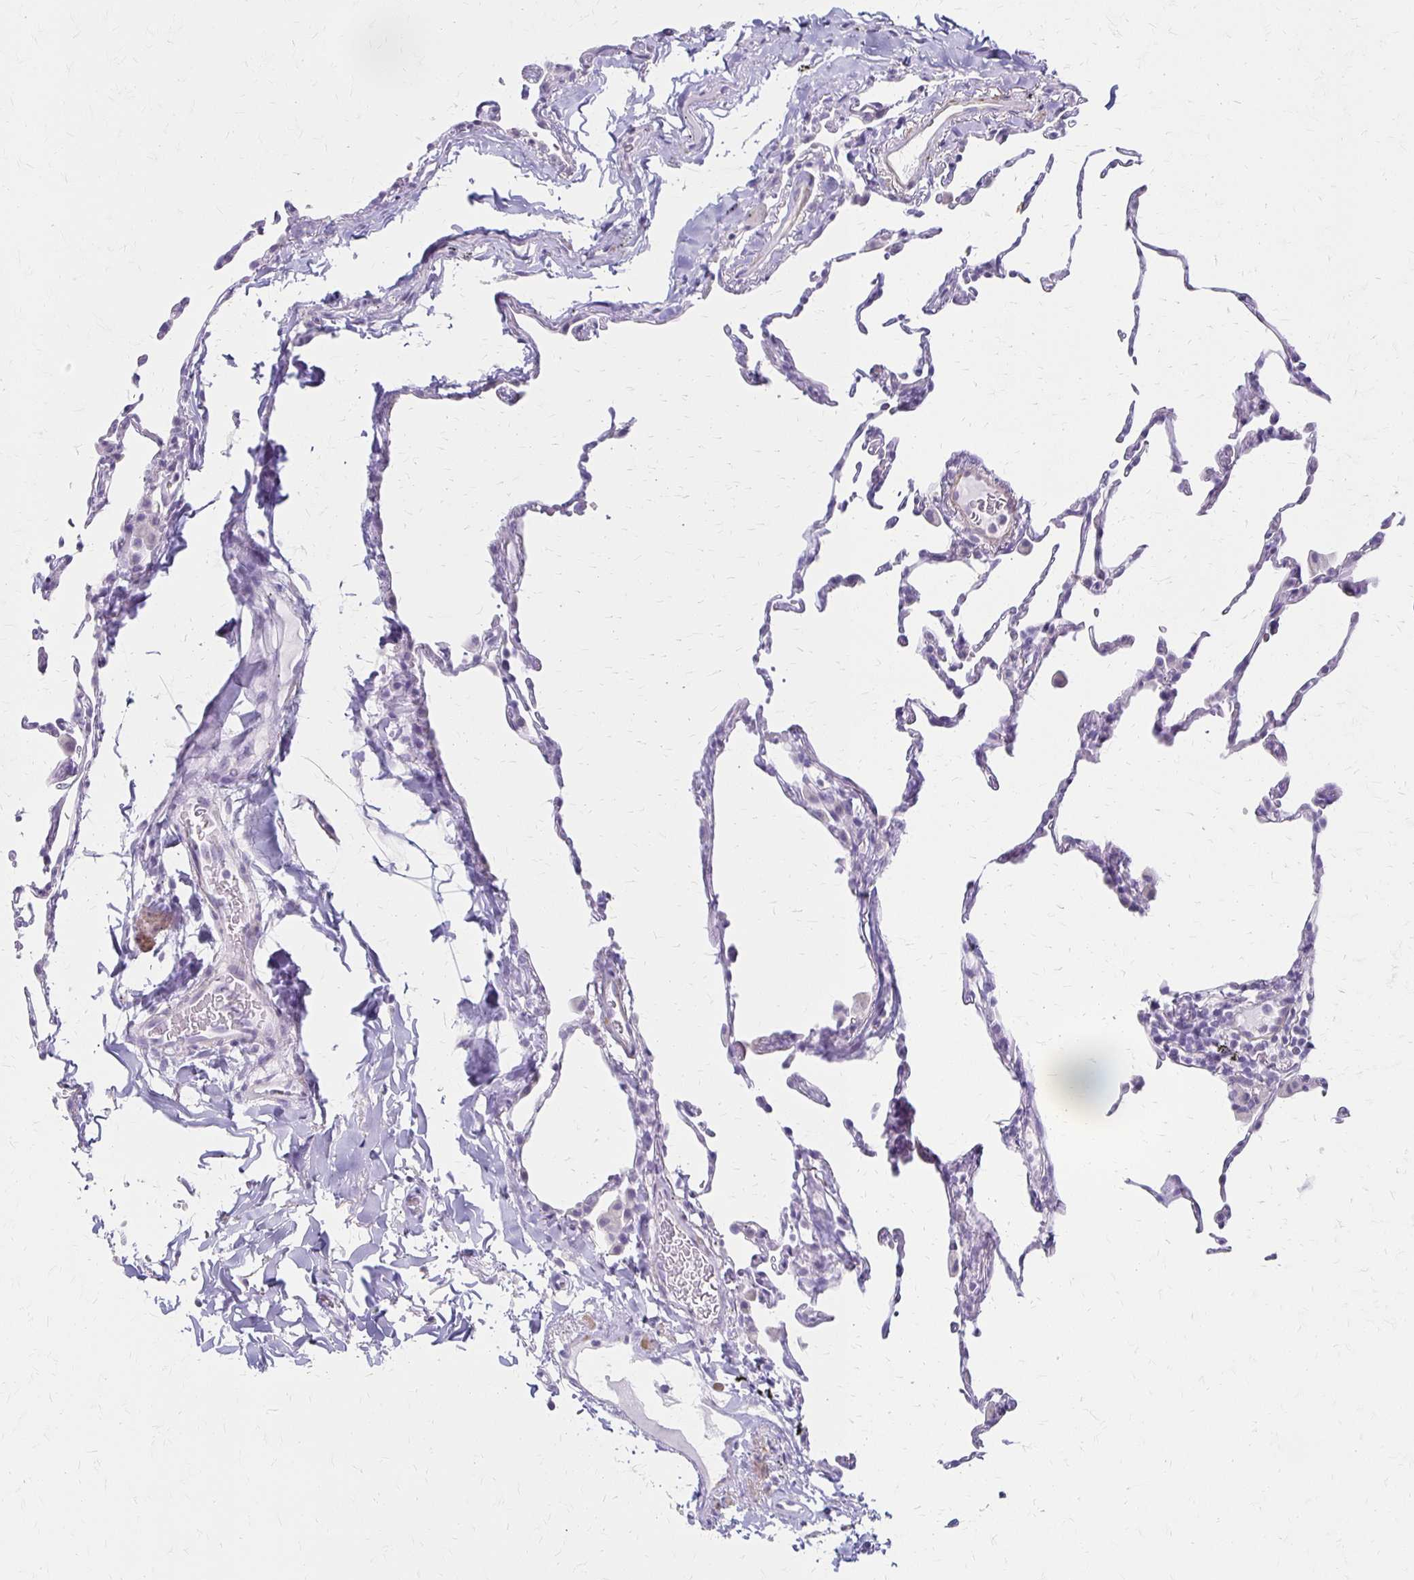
{"staining": {"intensity": "negative", "quantity": "none", "location": "none"}, "tissue": "lung", "cell_type": "Alveolar cells", "image_type": "normal", "snomed": [{"axis": "morphology", "description": "Normal tissue, NOS"}, {"axis": "topography", "description": "Lung"}], "caption": "This image is of benign lung stained with immunohistochemistry to label a protein in brown with the nuclei are counter-stained blue. There is no expression in alveolar cells.", "gene": "IVL", "patient": {"sex": "female", "age": 57}}